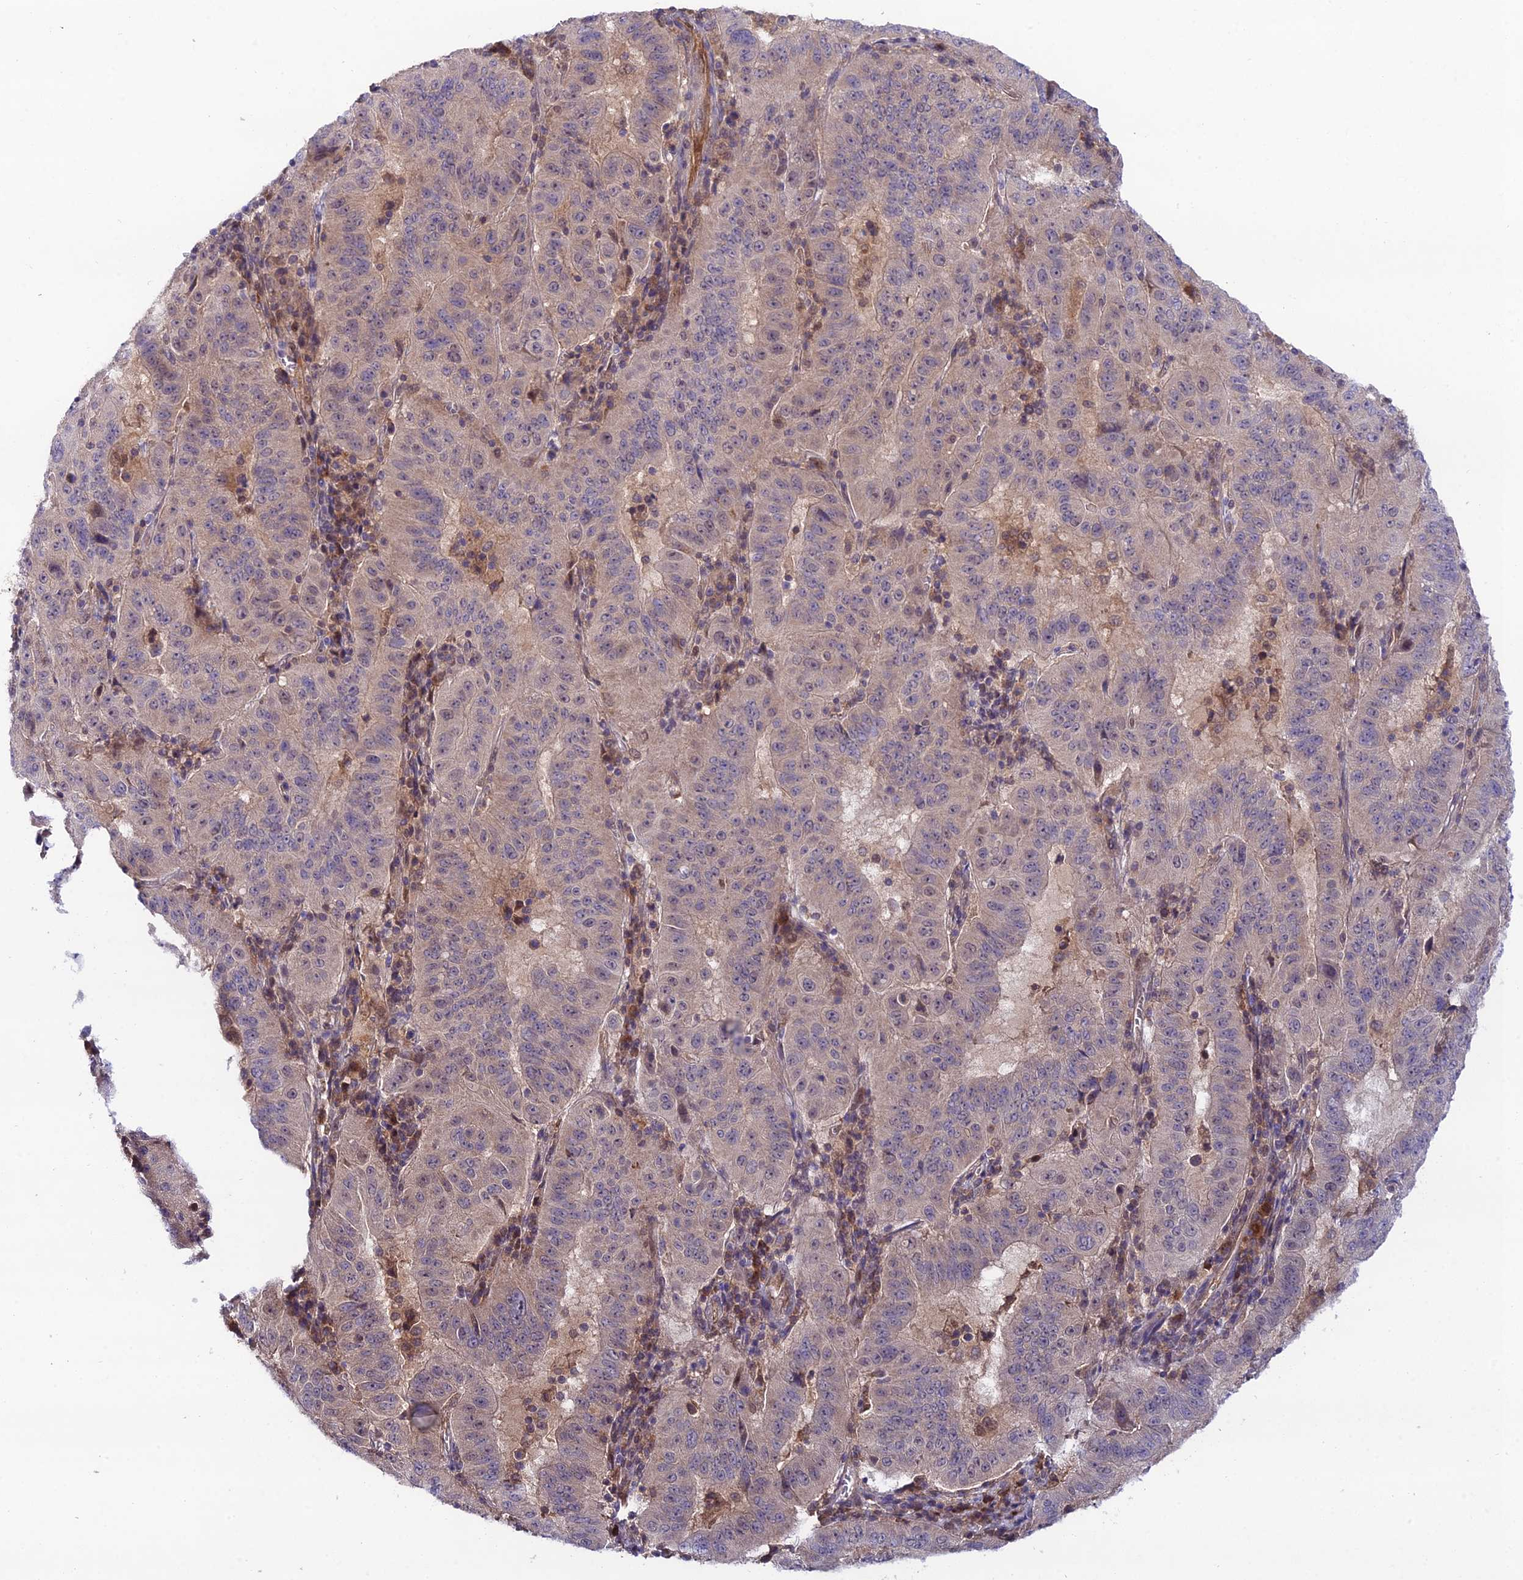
{"staining": {"intensity": "negative", "quantity": "none", "location": "none"}, "tissue": "pancreatic cancer", "cell_type": "Tumor cells", "image_type": "cancer", "snomed": [{"axis": "morphology", "description": "Adenocarcinoma, NOS"}, {"axis": "topography", "description": "Pancreas"}], "caption": "Pancreatic adenocarcinoma was stained to show a protein in brown. There is no significant staining in tumor cells.", "gene": "TRIM40", "patient": {"sex": "male", "age": 63}}